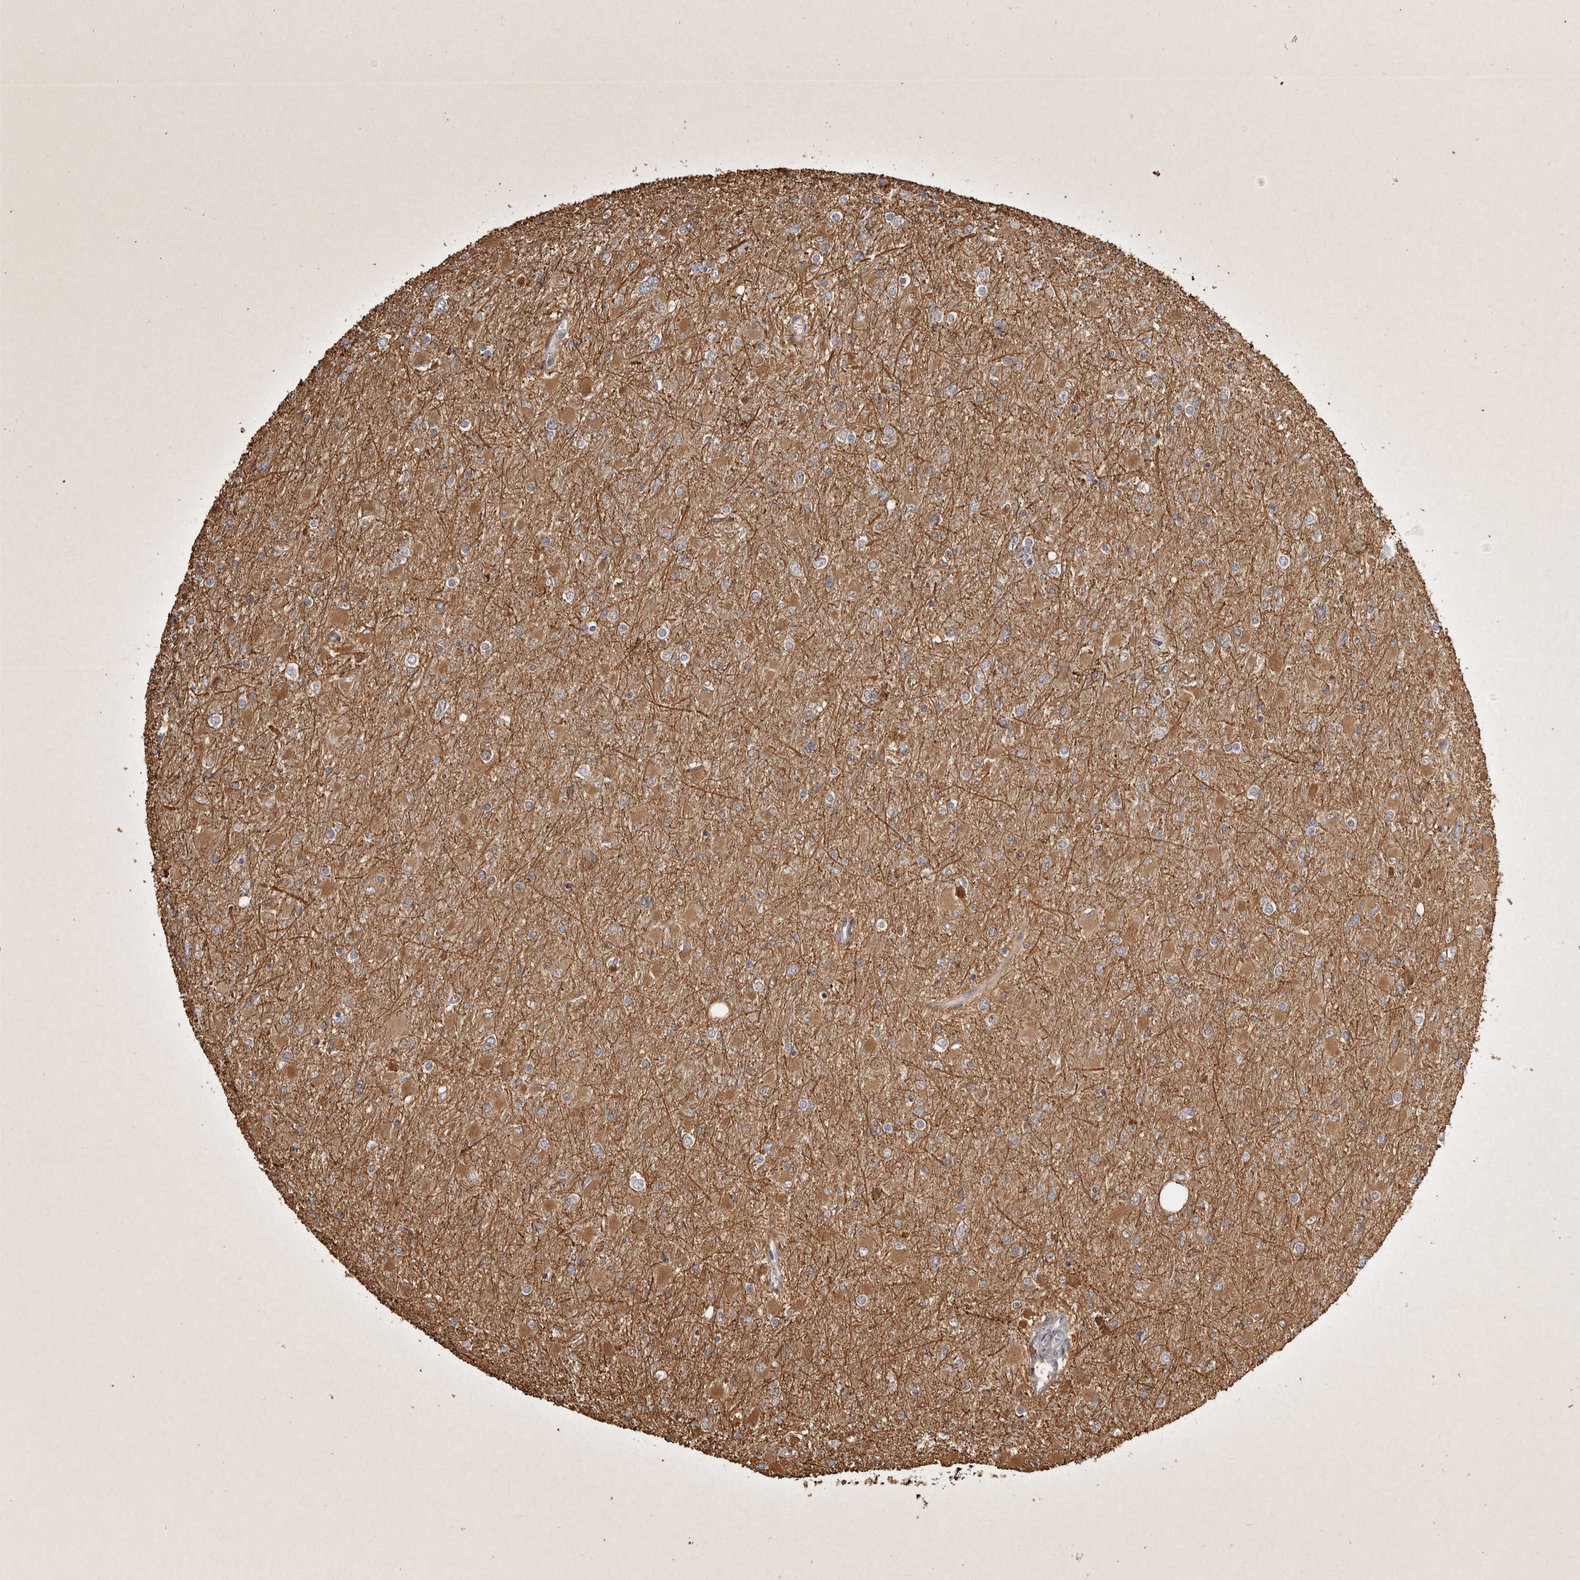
{"staining": {"intensity": "moderate", "quantity": ">75%", "location": "cytoplasmic/membranous"}, "tissue": "glioma", "cell_type": "Tumor cells", "image_type": "cancer", "snomed": [{"axis": "morphology", "description": "Glioma, malignant, High grade"}, {"axis": "topography", "description": "Cerebral cortex"}], "caption": "The micrograph shows a brown stain indicating the presence of a protein in the cytoplasmic/membranous of tumor cells in malignant glioma (high-grade).", "gene": "CAMSAP2", "patient": {"sex": "female", "age": 36}}